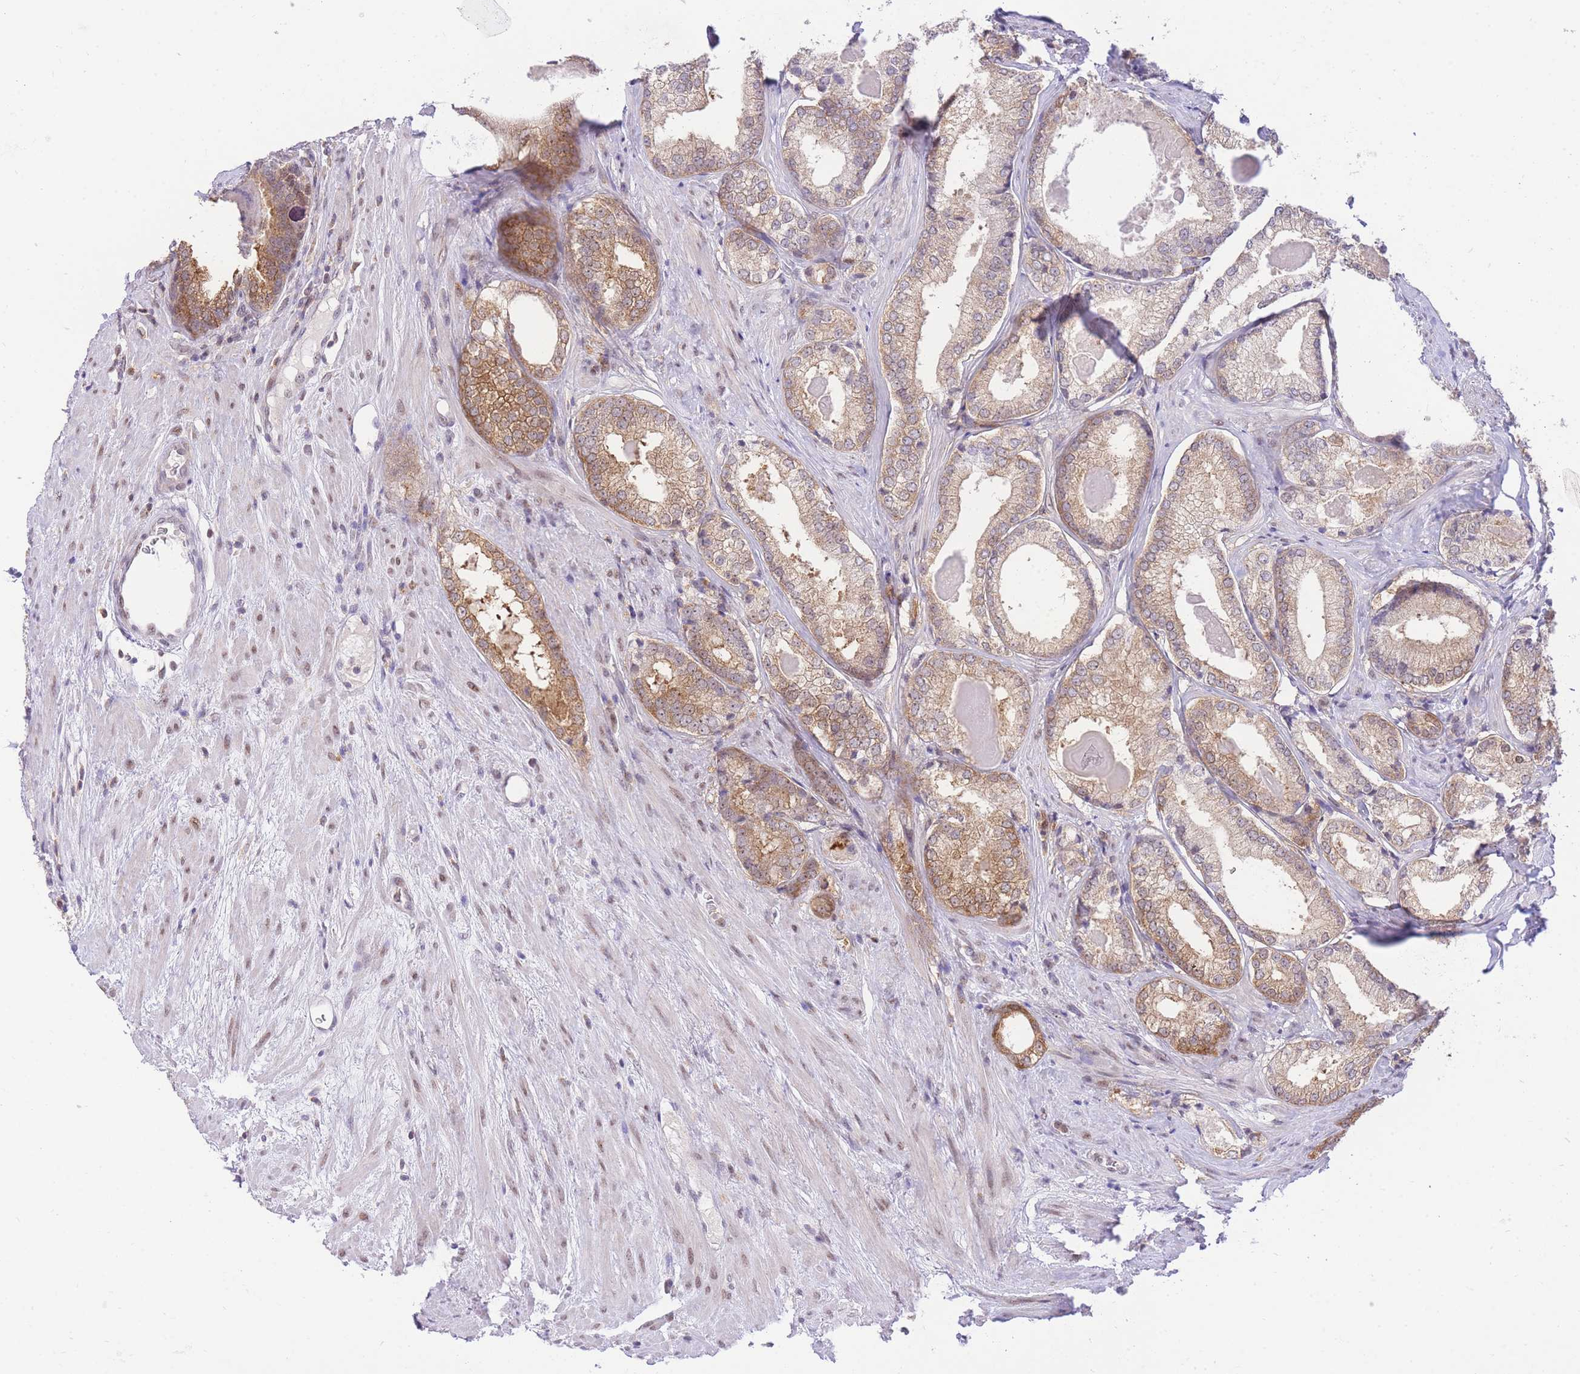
{"staining": {"intensity": "moderate", "quantity": ">75%", "location": "cytoplasmic/membranous"}, "tissue": "prostate cancer", "cell_type": "Tumor cells", "image_type": "cancer", "snomed": [{"axis": "morphology", "description": "Adenocarcinoma, Low grade"}, {"axis": "topography", "description": "Prostate"}], "caption": "High-power microscopy captured an IHC micrograph of prostate cancer (low-grade adenocarcinoma), revealing moderate cytoplasmic/membranous staining in about >75% of tumor cells.", "gene": "STK39", "patient": {"sex": "male", "age": 68}}